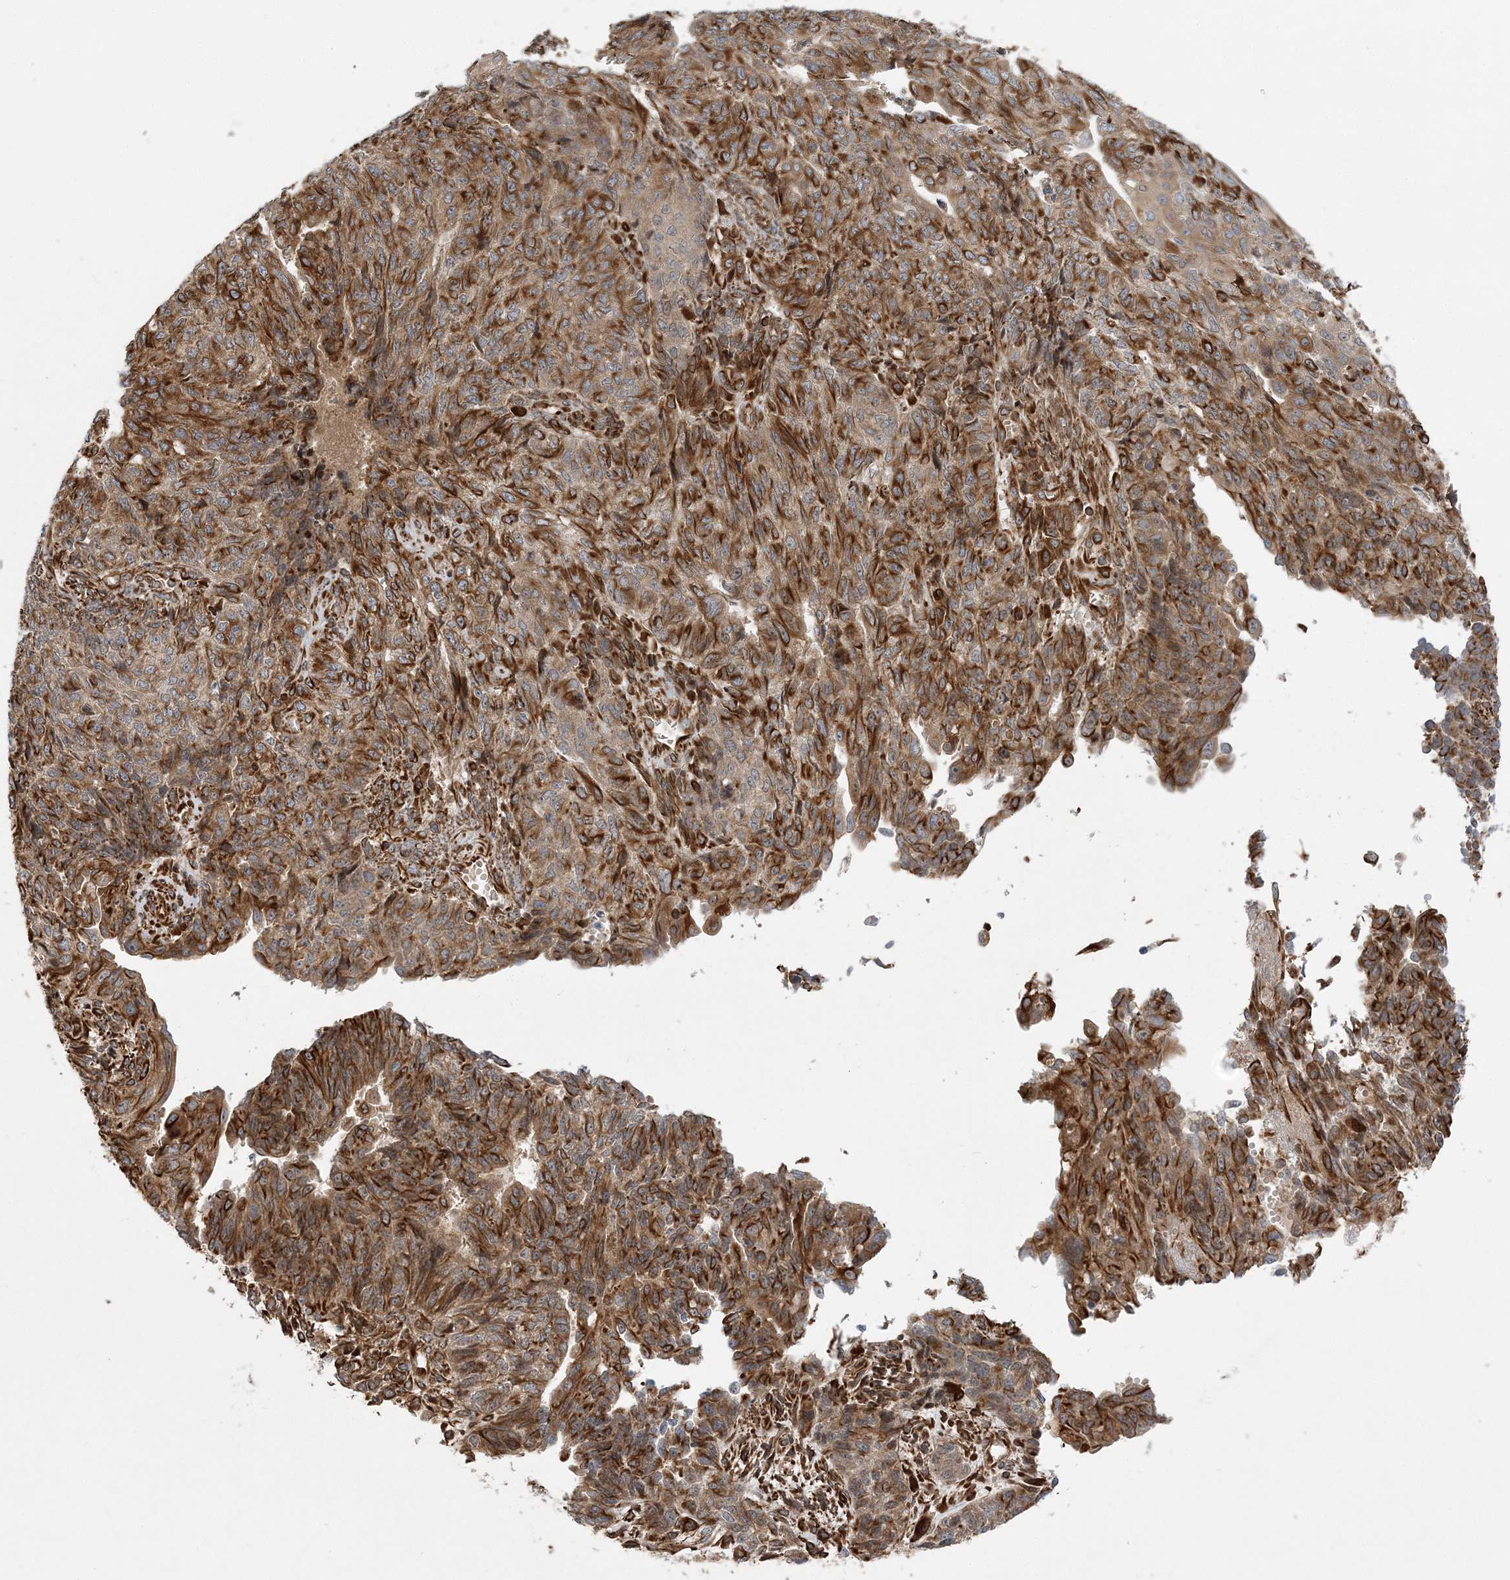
{"staining": {"intensity": "strong", "quantity": ">75%", "location": "cytoplasmic/membranous"}, "tissue": "endometrial cancer", "cell_type": "Tumor cells", "image_type": "cancer", "snomed": [{"axis": "morphology", "description": "Adenocarcinoma, NOS"}, {"axis": "topography", "description": "Endometrium"}], "caption": "Brown immunohistochemical staining in human endometrial cancer shows strong cytoplasmic/membranous positivity in about >75% of tumor cells.", "gene": "FAM114A2", "patient": {"sex": "female", "age": 32}}